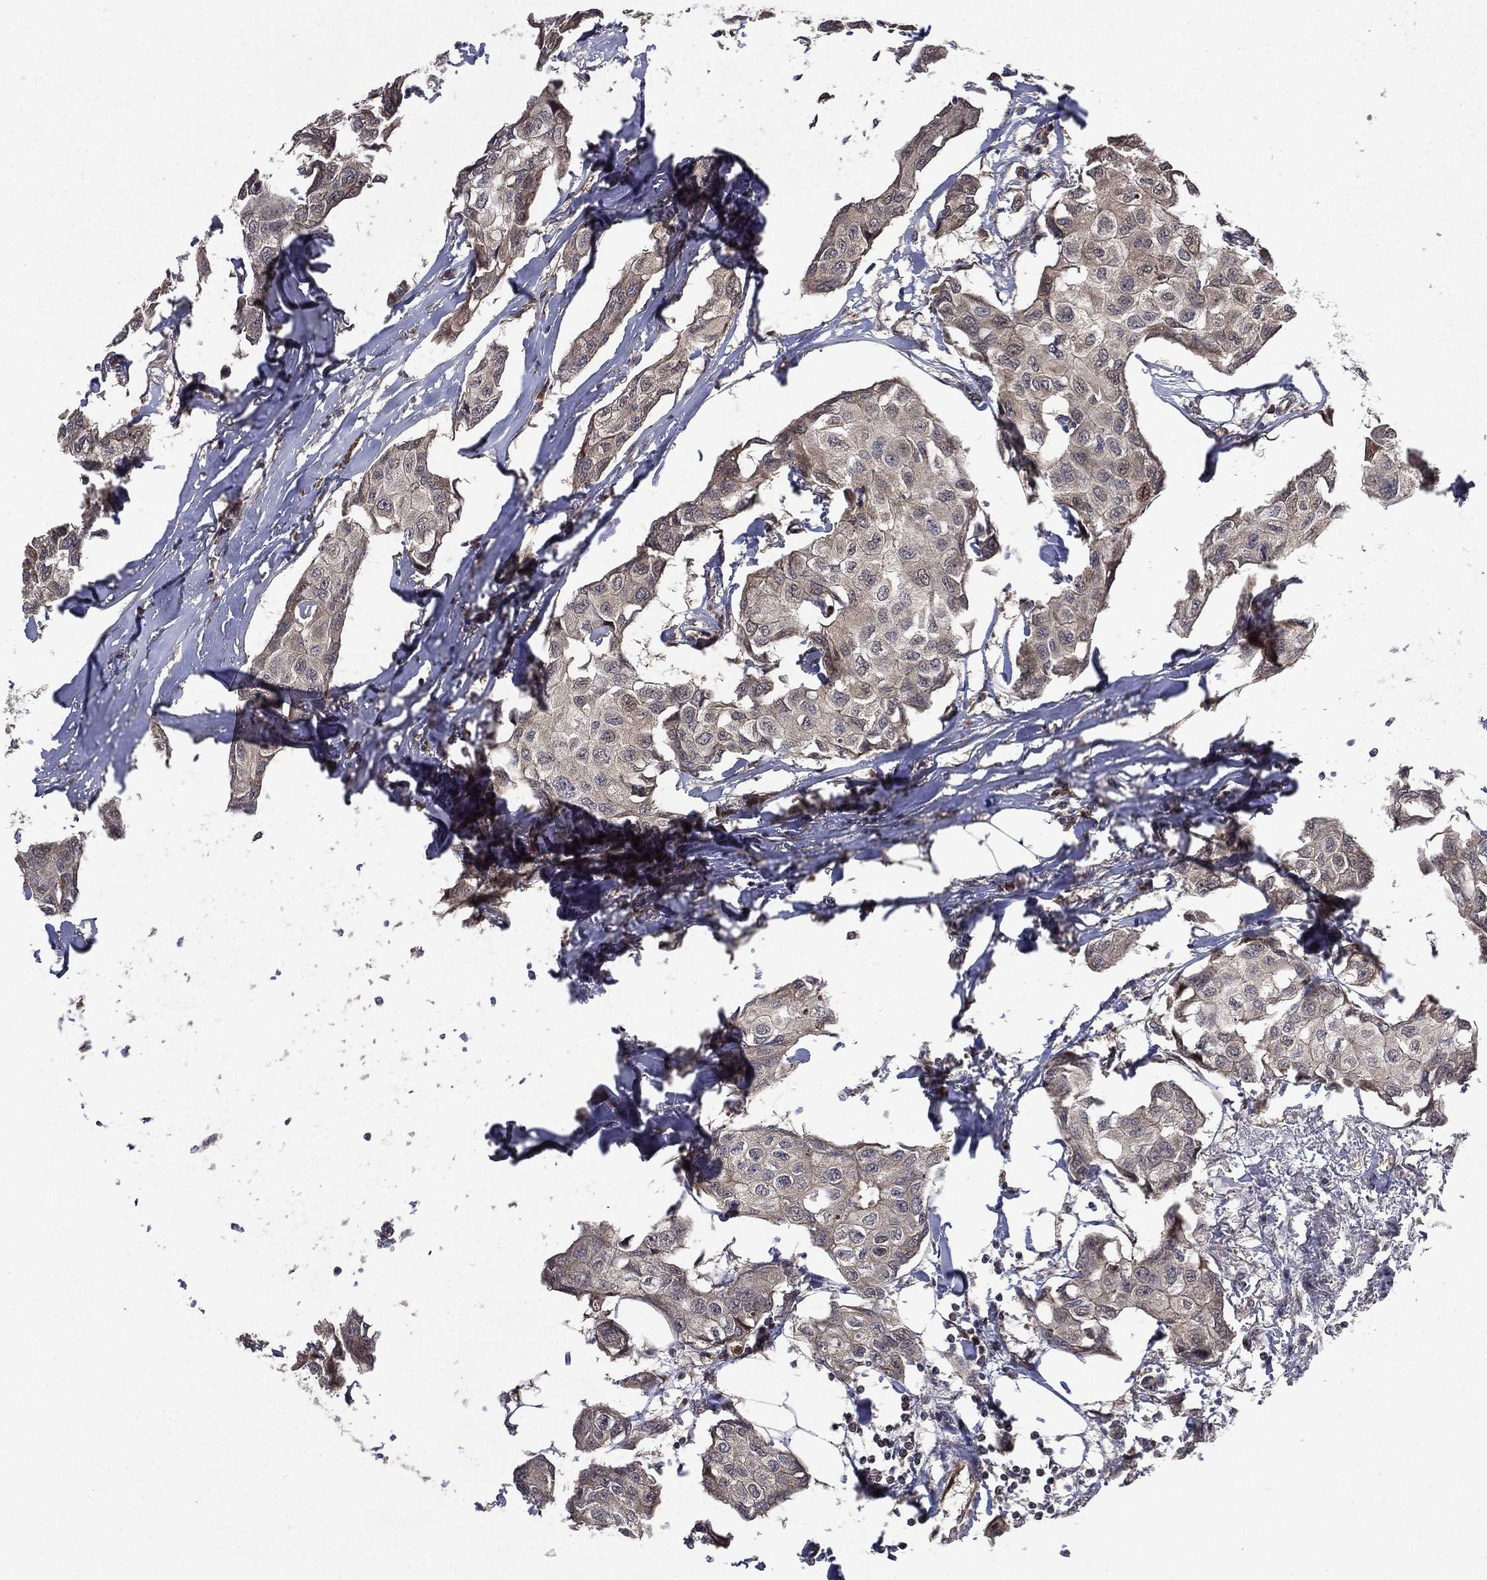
{"staining": {"intensity": "weak", "quantity": ">75%", "location": "cytoplasmic/membranous"}, "tissue": "breast cancer", "cell_type": "Tumor cells", "image_type": "cancer", "snomed": [{"axis": "morphology", "description": "Duct carcinoma"}, {"axis": "topography", "description": "Breast"}], "caption": "This histopathology image reveals immunohistochemistry (IHC) staining of breast infiltrating ductal carcinoma, with low weak cytoplasmic/membranous positivity in about >75% of tumor cells.", "gene": "RAB11FIP4", "patient": {"sex": "female", "age": 80}}